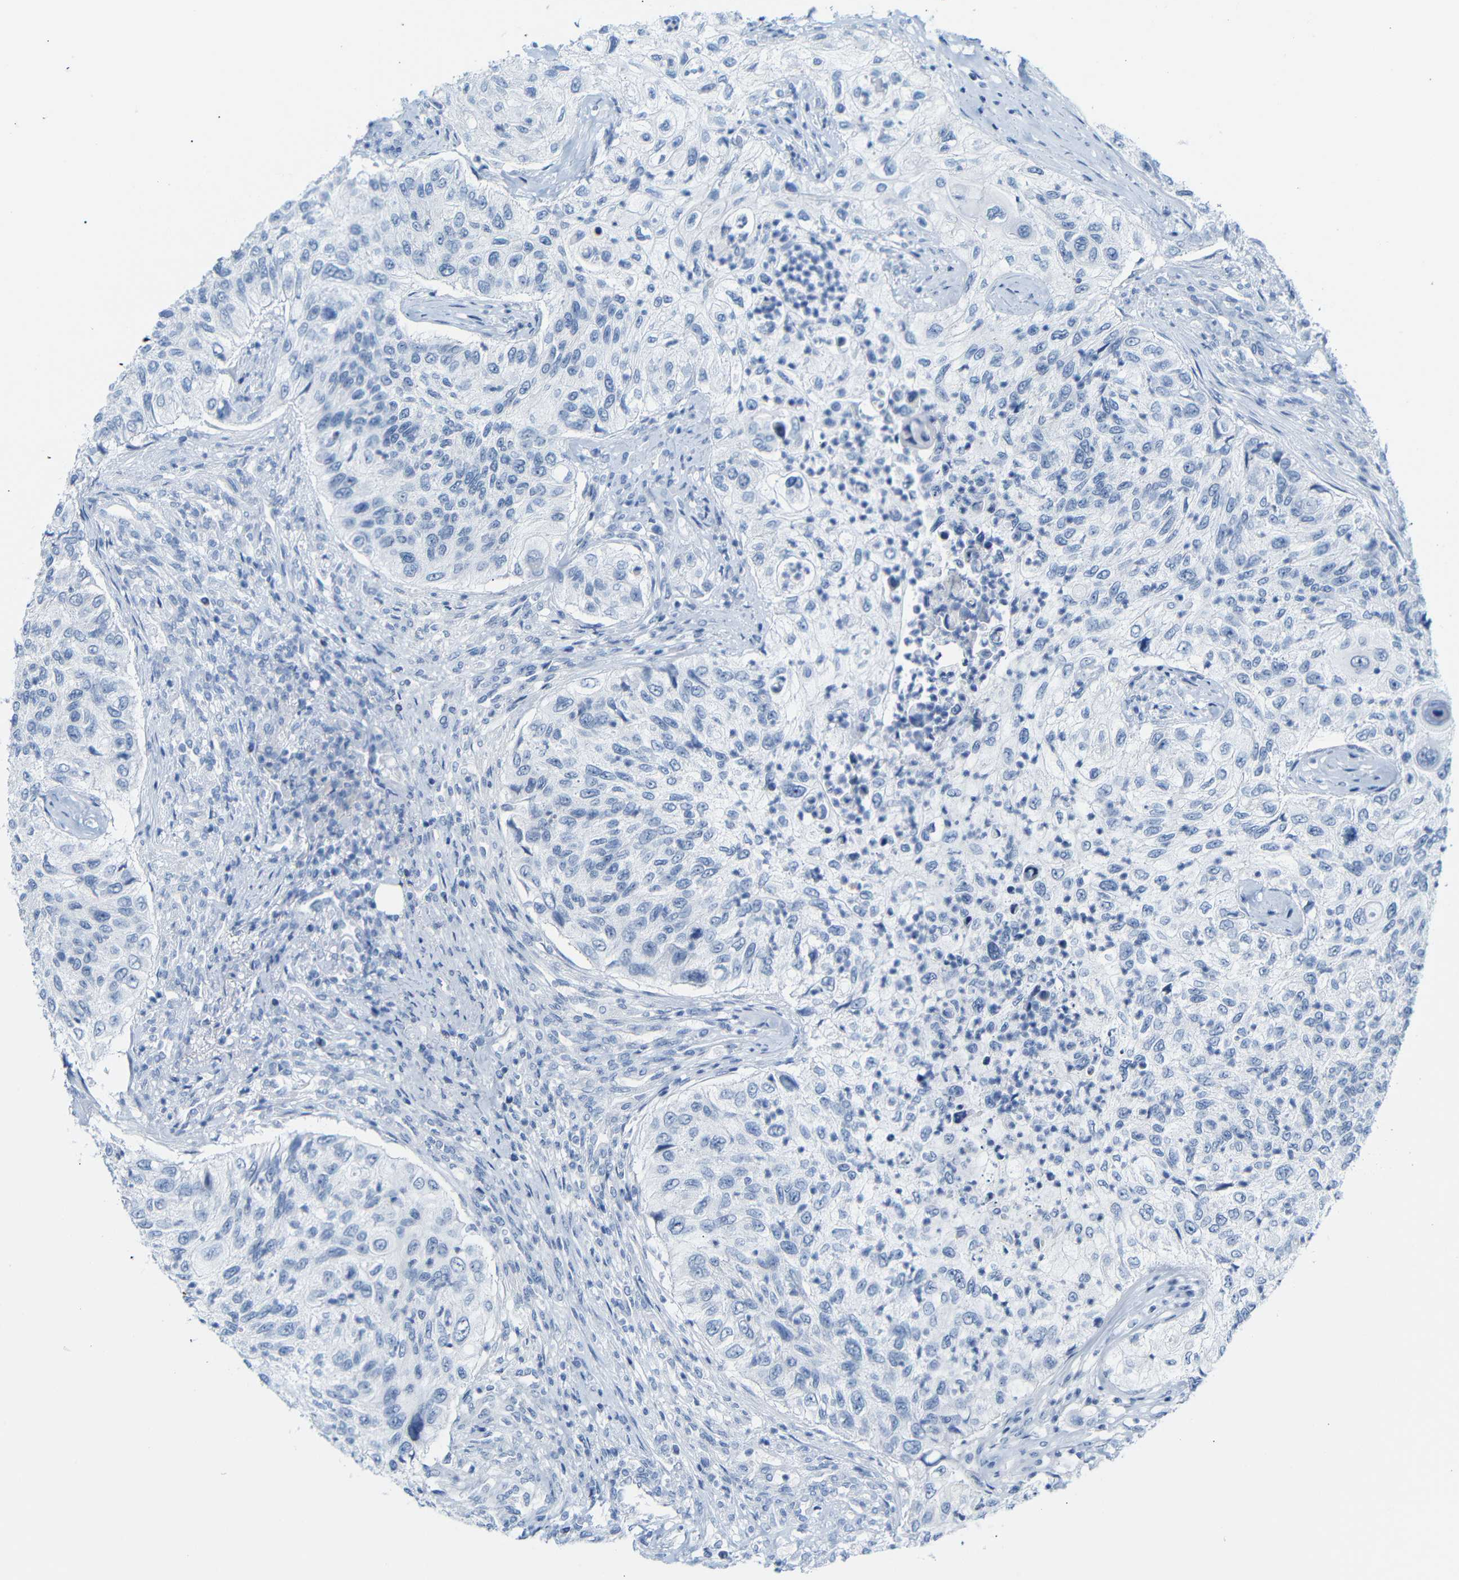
{"staining": {"intensity": "negative", "quantity": "none", "location": "none"}, "tissue": "urothelial cancer", "cell_type": "Tumor cells", "image_type": "cancer", "snomed": [{"axis": "morphology", "description": "Urothelial carcinoma, High grade"}, {"axis": "topography", "description": "Urinary bladder"}], "caption": "The immunohistochemistry (IHC) histopathology image has no significant staining in tumor cells of high-grade urothelial carcinoma tissue.", "gene": "DYNAP", "patient": {"sex": "female", "age": 60}}